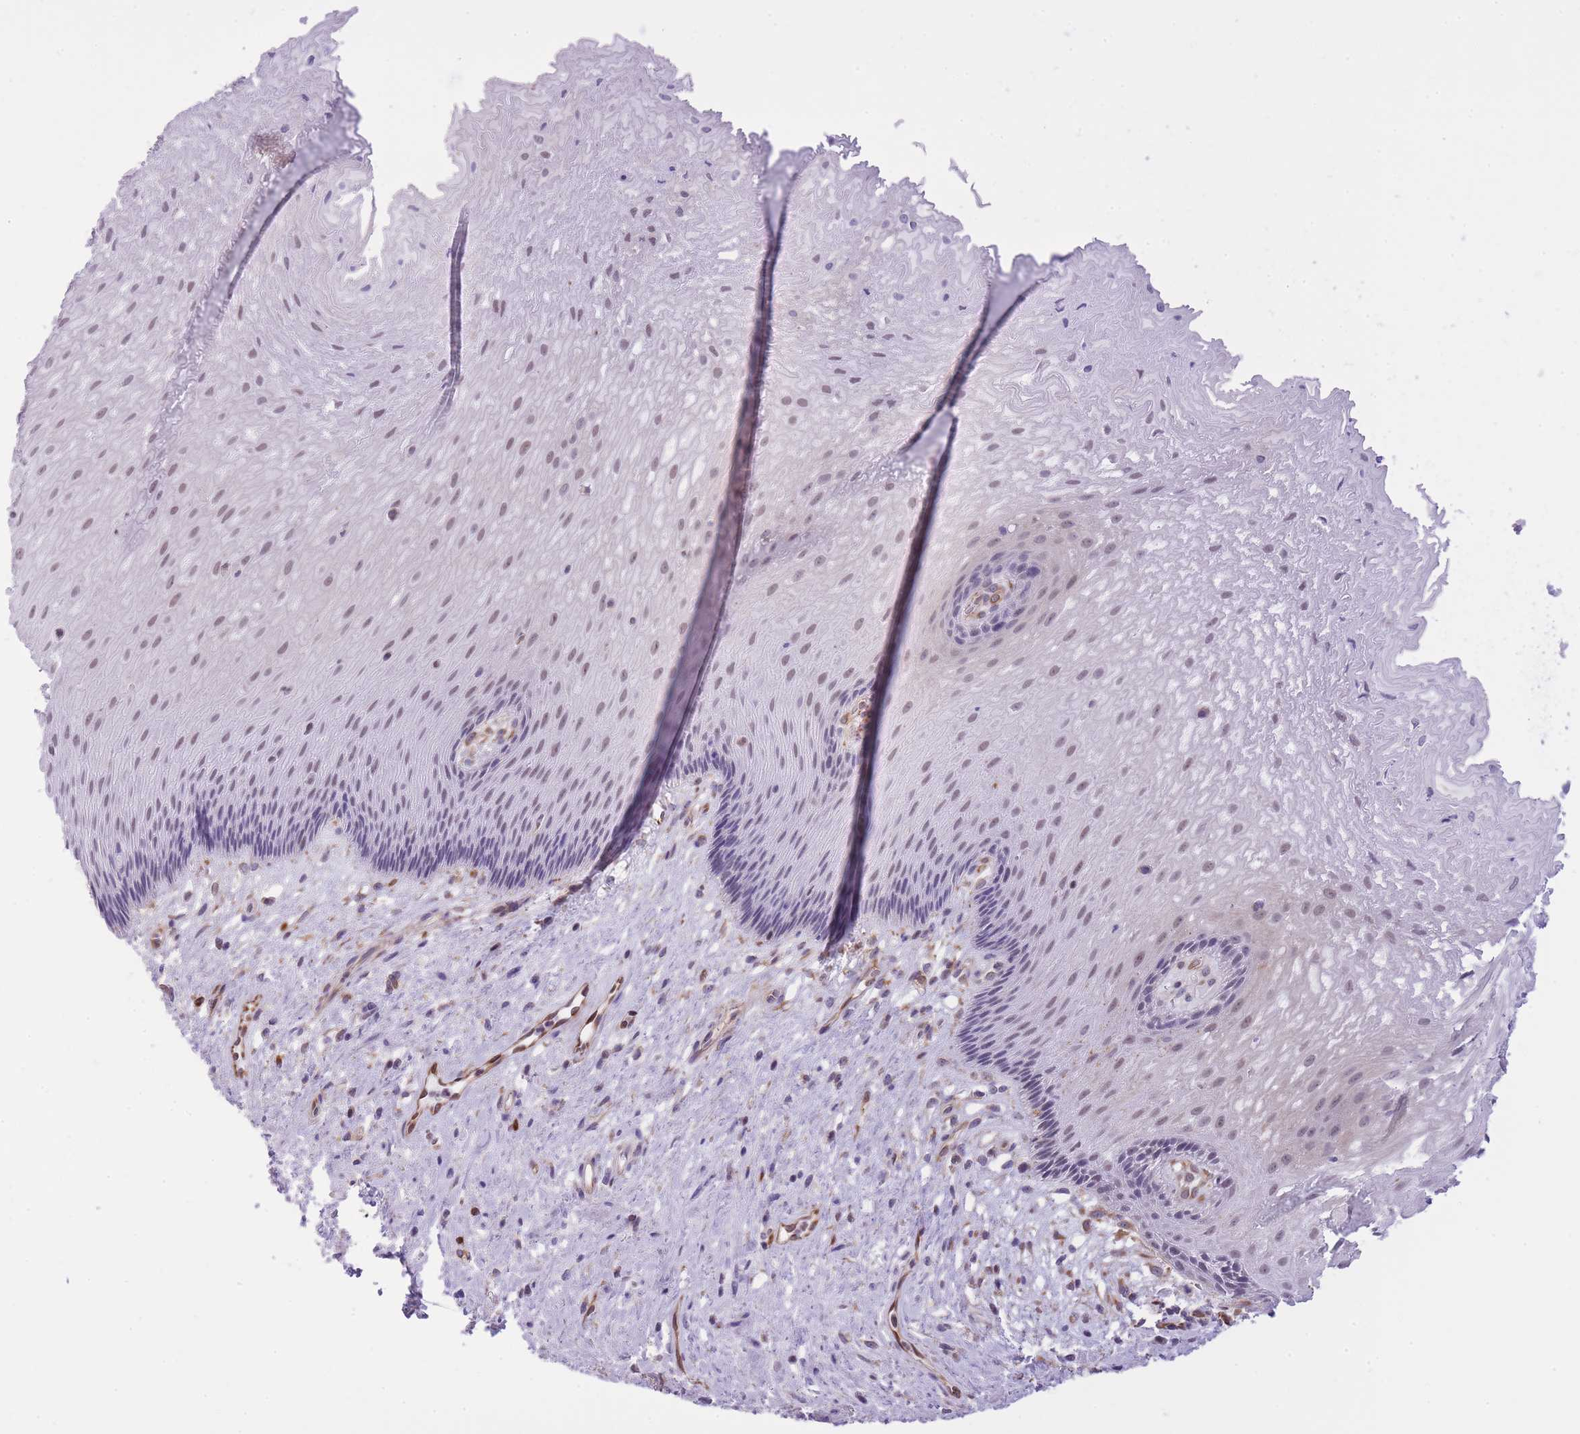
{"staining": {"intensity": "weak", "quantity": "25%-75%", "location": "nuclear"}, "tissue": "esophagus", "cell_type": "Squamous epithelial cells", "image_type": "normal", "snomed": [{"axis": "morphology", "description": "Normal tissue, NOS"}, {"axis": "topography", "description": "Esophagus"}], "caption": "Immunohistochemical staining of unremarkable esophagus exhibits weak nuclear protein staining in approximately 25%-75% of squamous epithelial cells.", "gene": "MEIOSIN", "patient": {"sex": "male", "age": 60}}